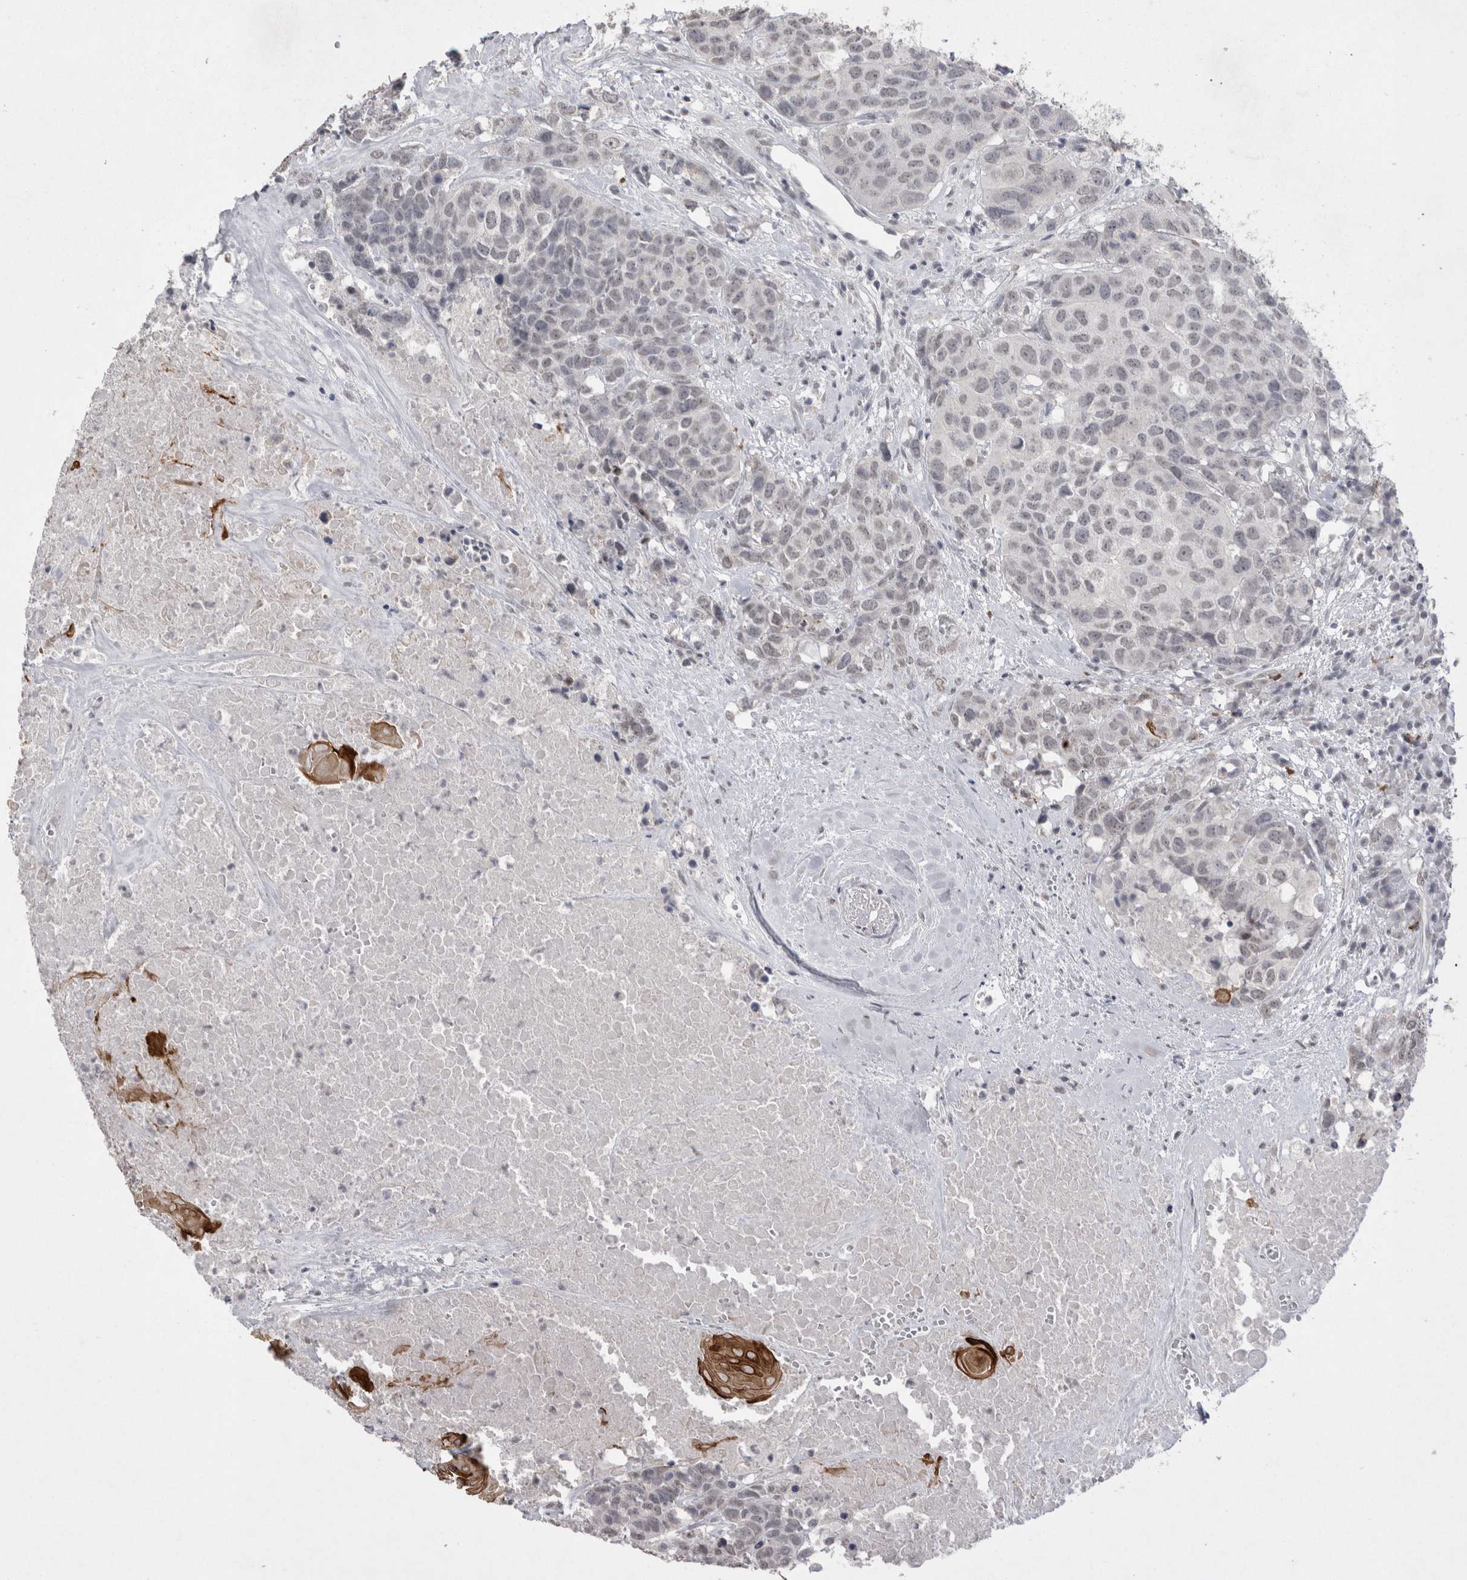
{"staining": {"intensity": "negative", "quantity": "none", "location": "none"}, "tissue": "head and neck cancer", "cell_type": "Tumor cells", "image_type": "cancer", "snomed": [{"axis": "morphology", "description": "Squamous cell carcinoma, NOS"}, {"axis": "topography", "description": "Head-Neck"}], "caption": "A histopathology image of human squamous cell carcinoma (head and neck) is negative for staining in tumor cells.", "gene": "DDX4", "patient": {"sex": "male", "age": 66}}